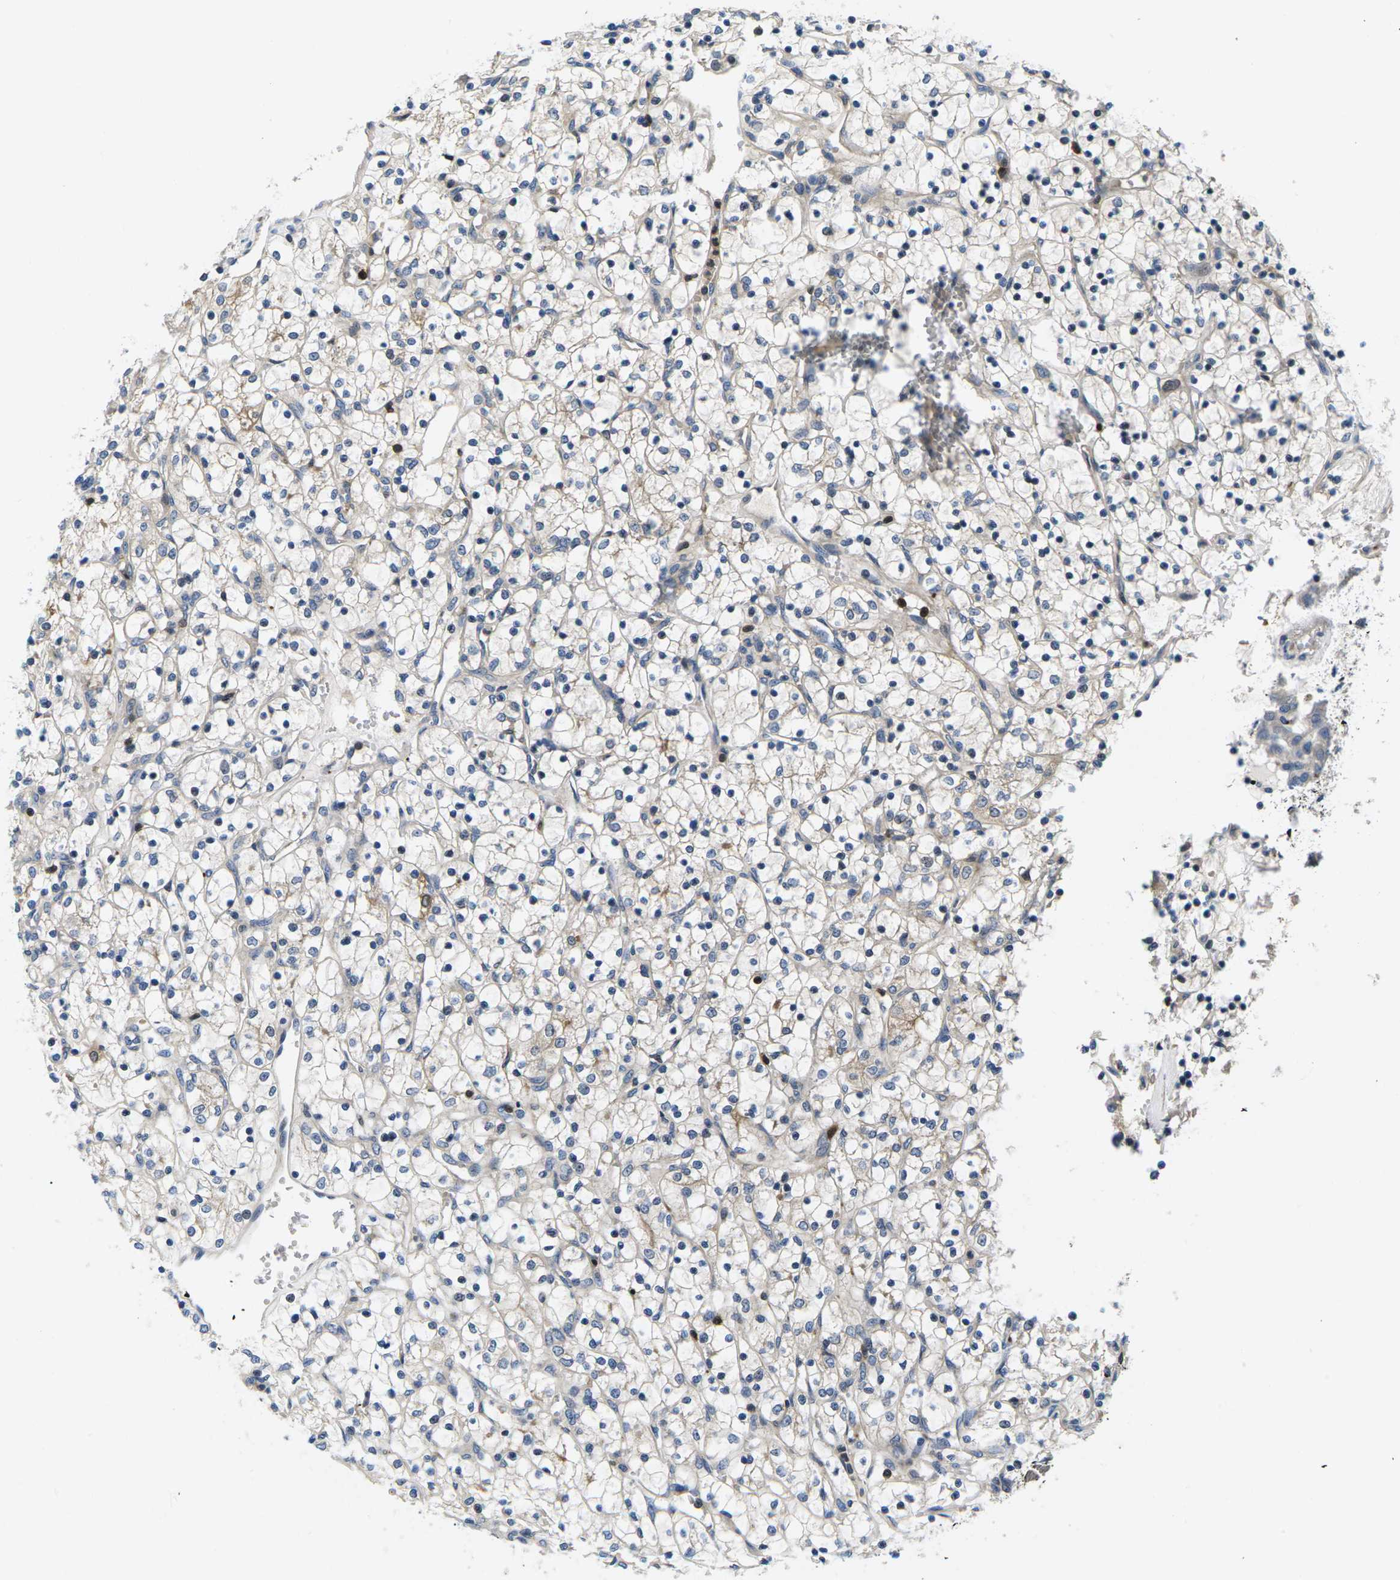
{"staining": {"intensity": "weak", "quantity": "<25%", "location": "cytoplasmic/membranous"}, "tissue": "renal cancer", "cell_type": "Tumor cells", "image_type": "cancer", "snomed": [{"axis": "morphology", "description": "Adenocarcinoma, NOS"}, {"axis": "topography", "description": "Kidney"}], "caption": "Immunohistochemistry of adenocarcinoma (renal) shows no expression in tumor cells.", "gene": "PLCE1", "patient": {"sex": "female", "age": 69}}